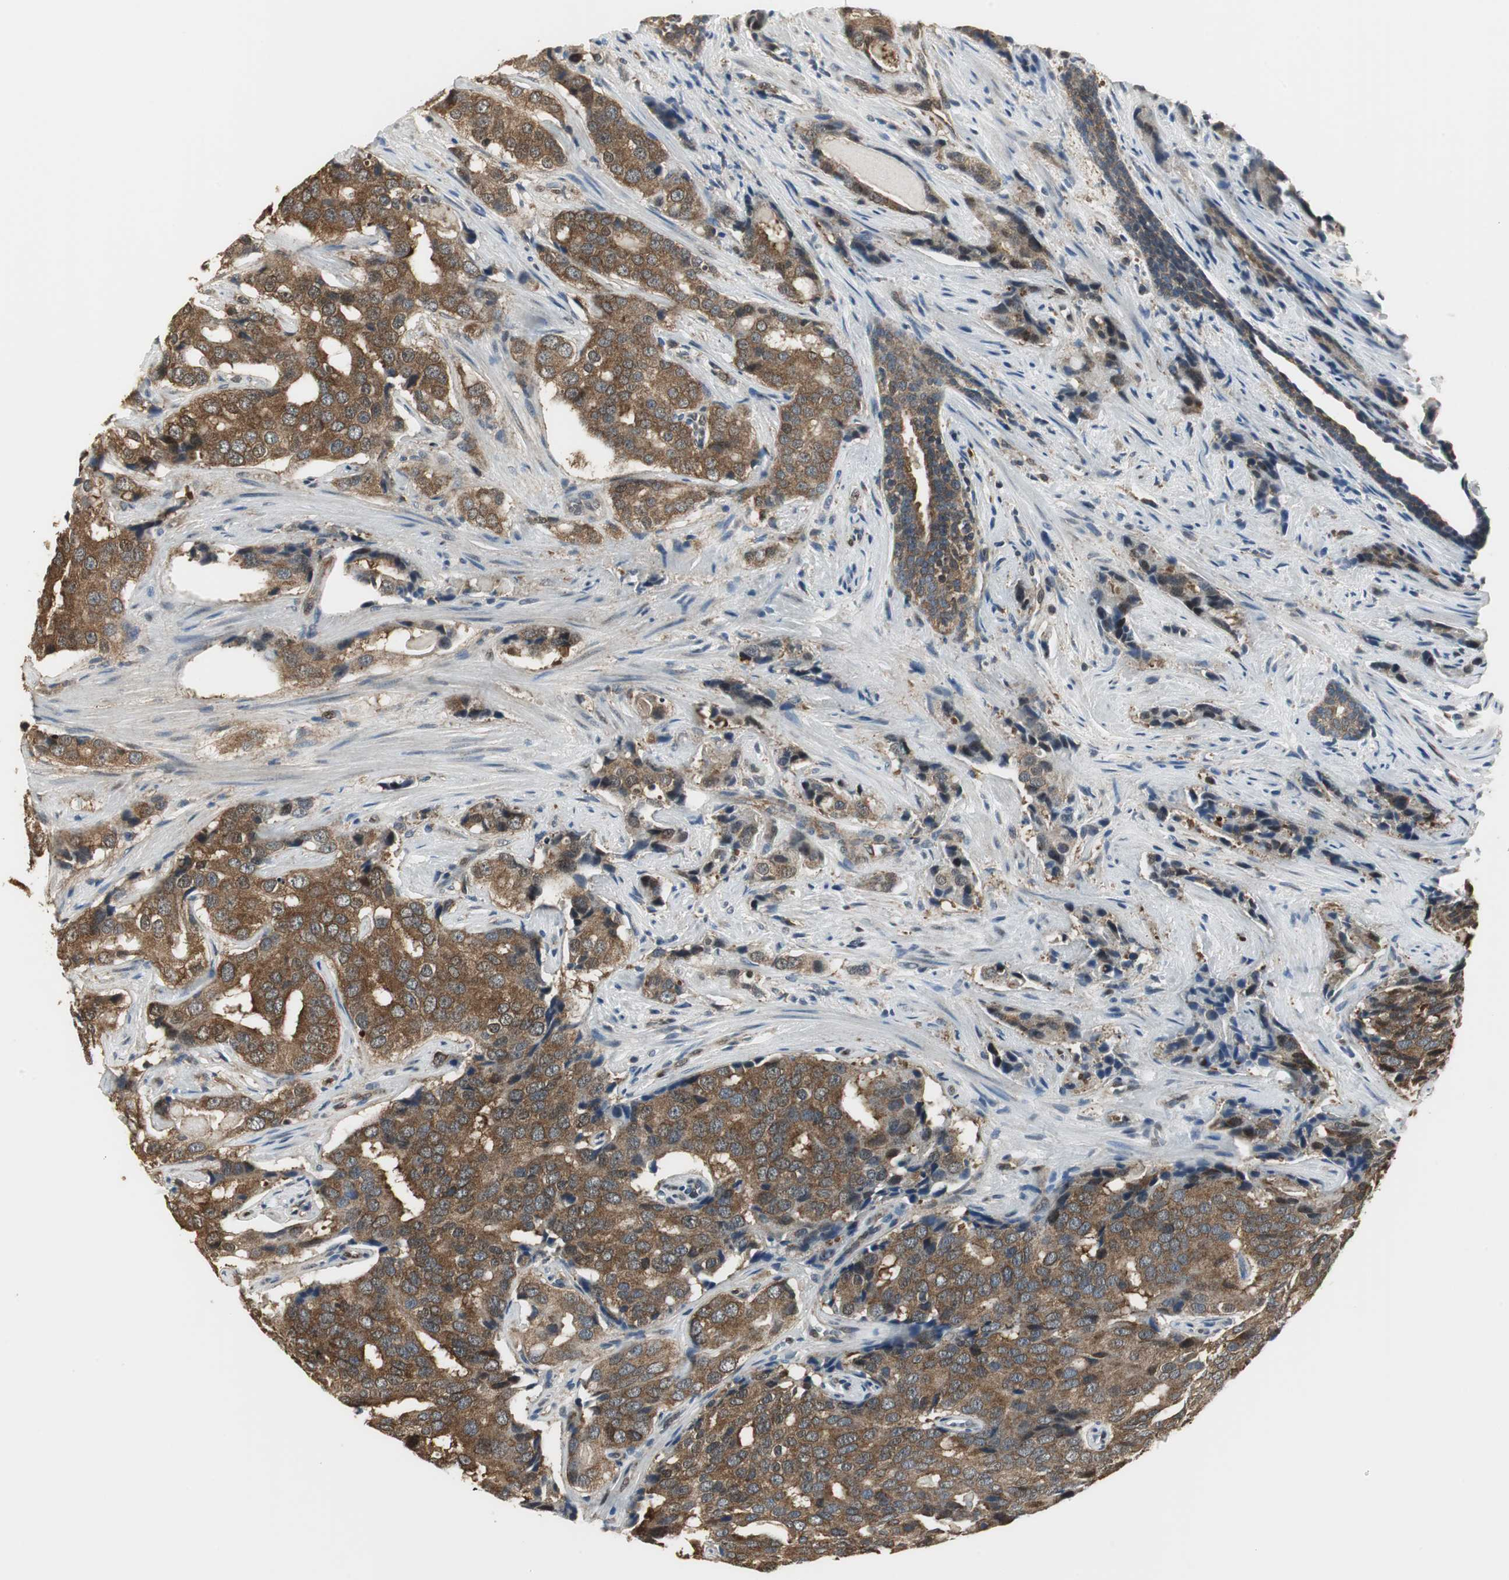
{"staining": {"intensity": "moderate", "quantity": ">75%", "location": "cytoplasmic/membranous"}, "tissue": "prostate cancer", "cell_type": "Tumor cells", "image_type": "cancer", "snomed": [{"axis": "morphology", "description": "Adenocarcinoma, High grade"}, {"axis": "topography", "description": "Prostate"}], "caption": "Immunohistochemistry (DAB) staining of human adenocarcinoma (high-grade) (prostate) displays moderate cytoplasmic/membranous protein expression in about >75% of tumor cells.", "gene": "CCT5", "patient": {"sex": "male", "age": 58}}